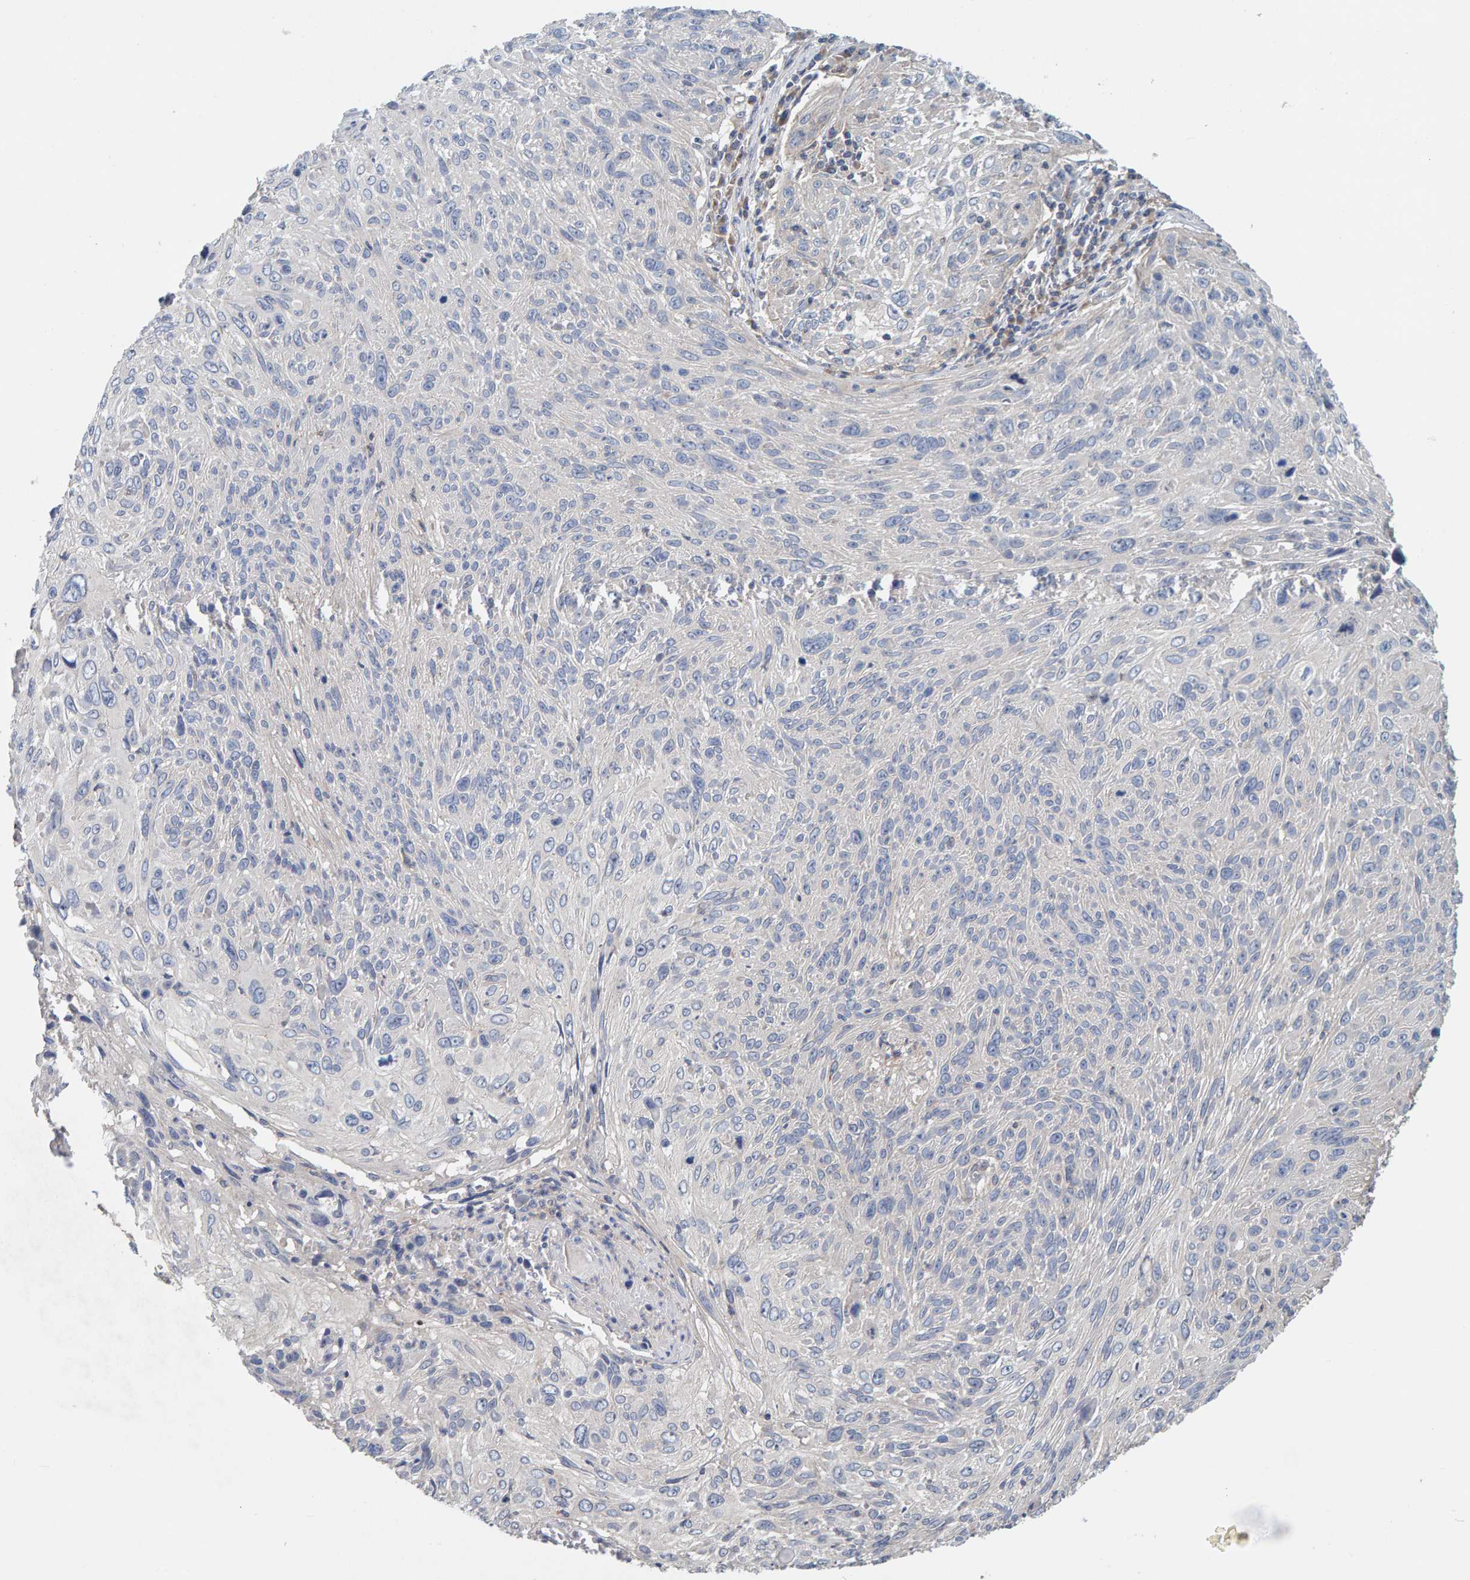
{"staining": {"intensity": "negative", "quantity": "none", "location": "none"}, "tissue": "cervical cancer", "cell_type": "Tumor cells", "image_type": "cancer", "snomed": [{"axis": "morphology", "description": "Squamous cell carcinoma, NOS"}, {"axis": "topography", "description": "Cervix"}], "caption": "Tumor cells are negative for protein expression in human cervical cancer (squamous cell carcinoma).", "gene": "CCM2", "patient": {"sex": "female", "age": 51}}